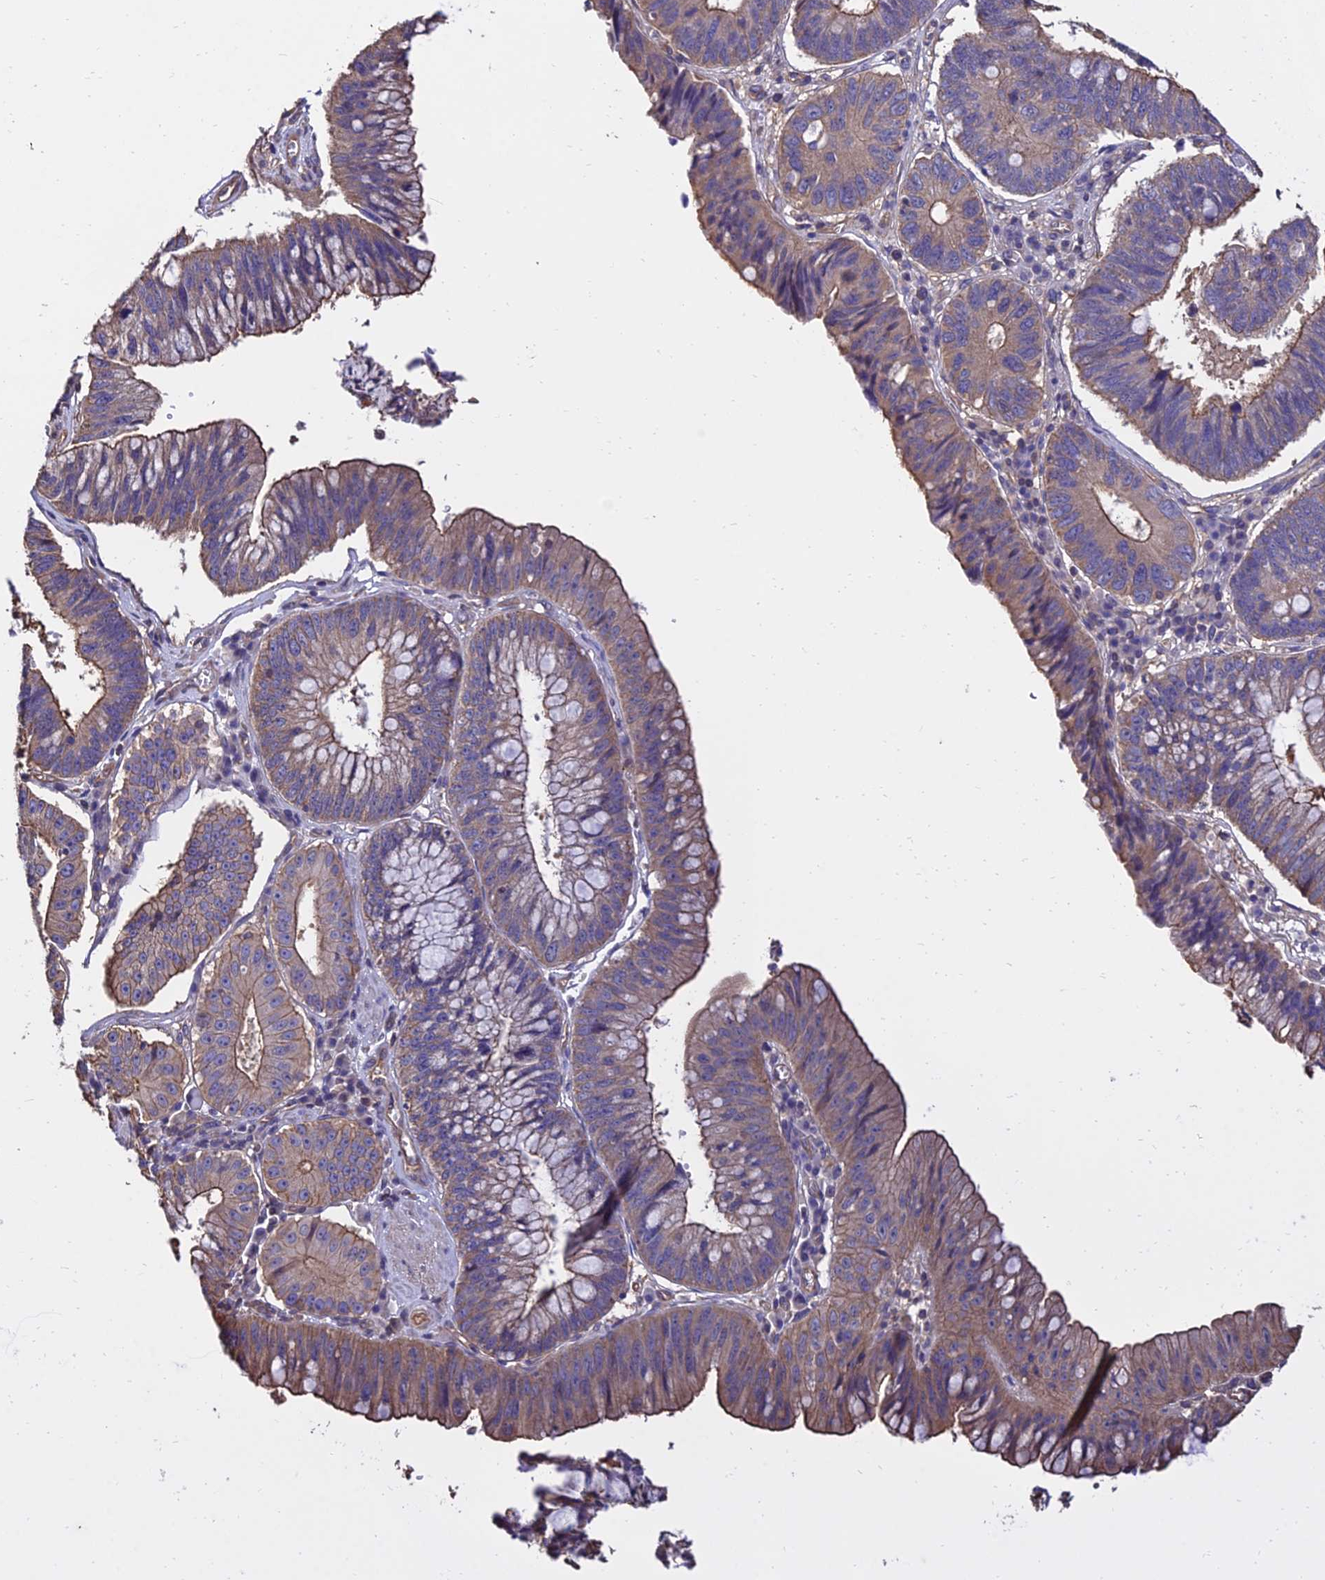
{"staining": {"intensity": "moderate", "quantity": "25%-75%", "location": "cytoplasmic/membranous"}, "tissue": "stomach cancer", "cell_type": "Tumor cells", "image_type": "cancer", "snomed": [{"axis": "morphology", "description": "Adenocarcinoma, NOS"}, {"axis": "topography", "description": "Stomach"}], "caption": "Protein analysis of stomach cancer (adenocarcinoma) tissue shows moderate cytoplasmic/membranous staining in approximately 25%-75% of tumor cells. The protein of interest is shown in brown color, while the nuclei are stained blue.", "gene": "CALM2", "patient": {"sex": "male", "age": 59}}